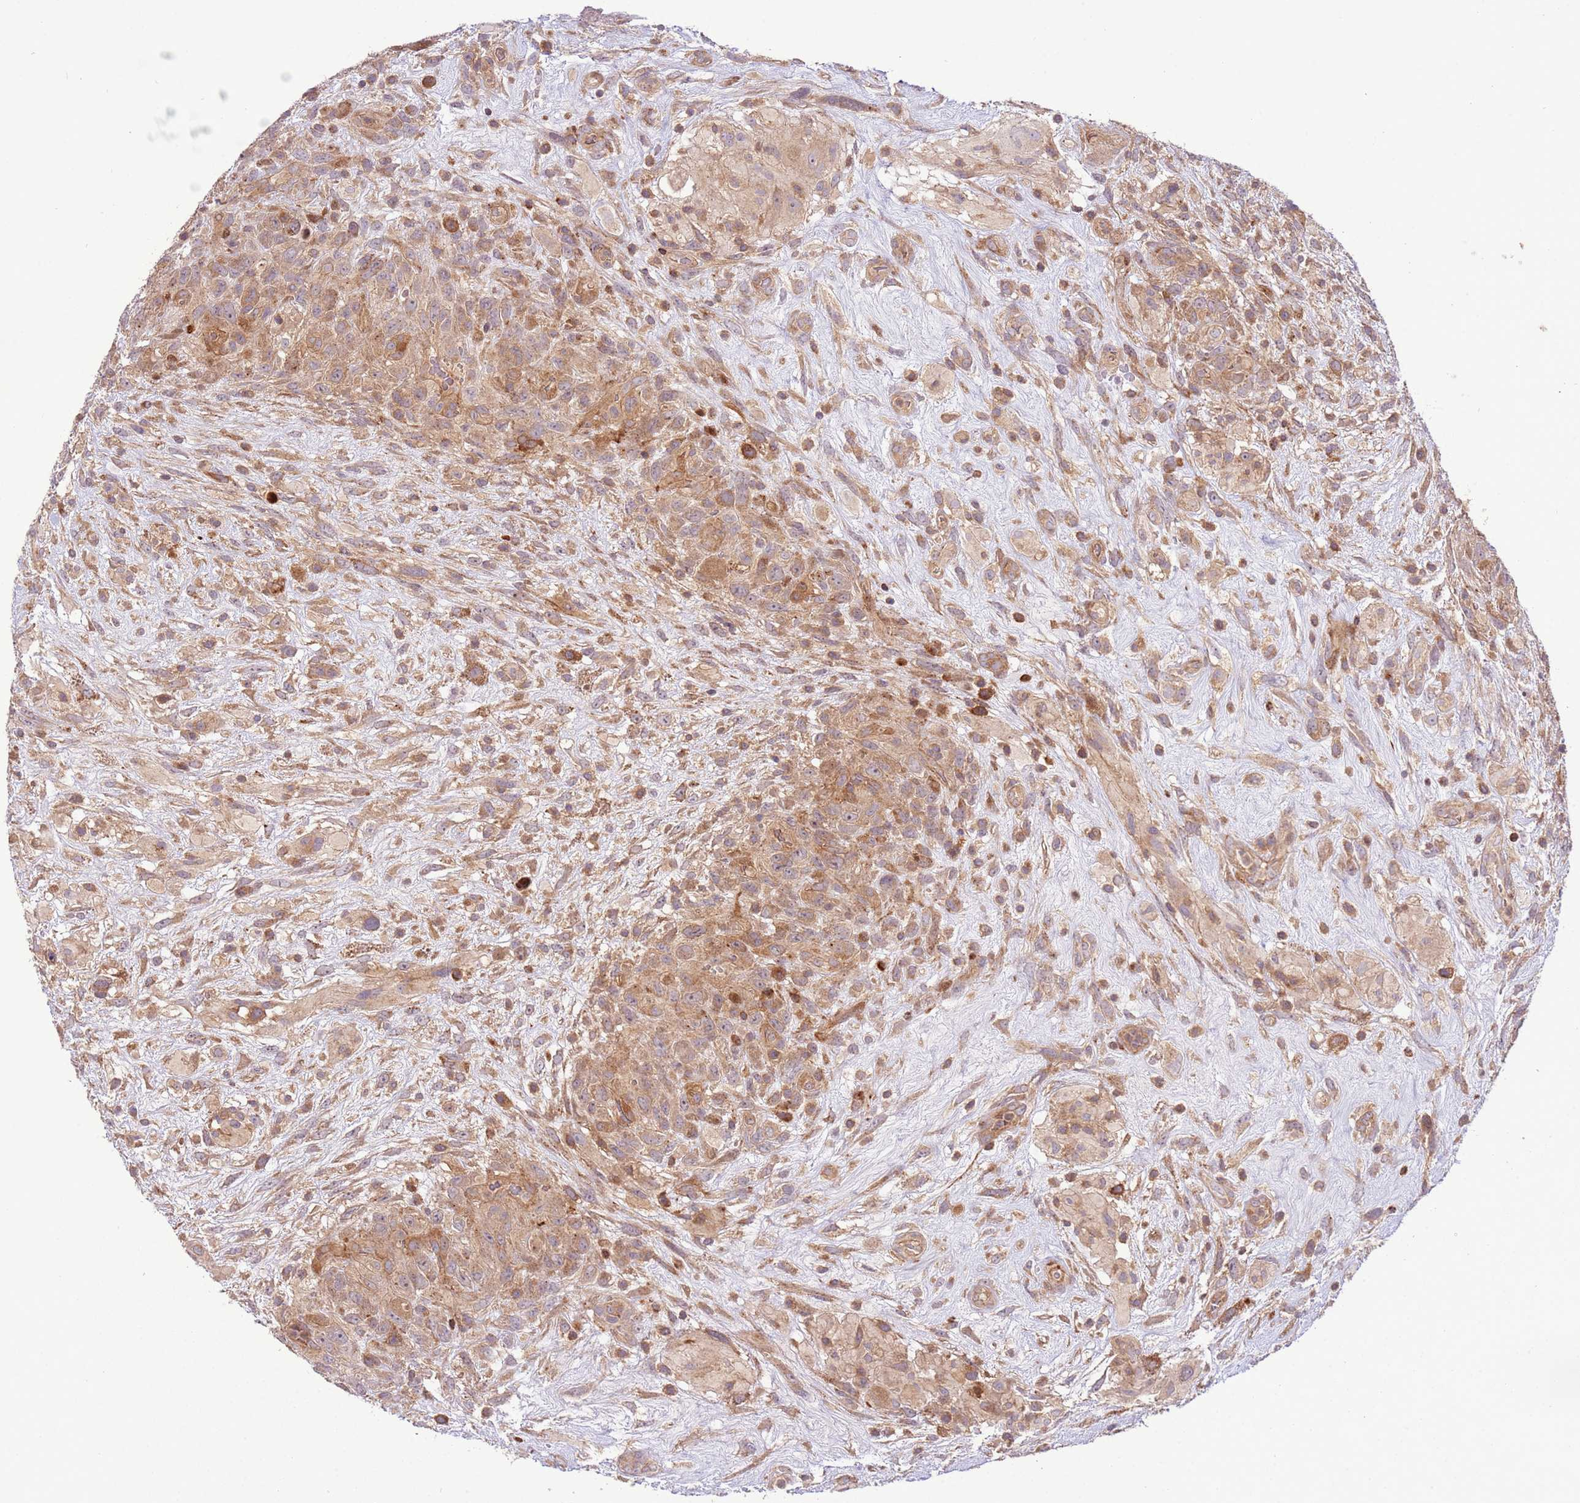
{"staining": {"intensity": "moderate", "quantity": "<25%", "location": "cytoplasmic/membranous"}, "tissue": "glioma", "cell_type": "Tumor cells", "image_type": "cancer", "snomed": [{"axis": "morphology", "description": "Glioma, malignant, High grade"}, {"axis": "topography", "description": "Brain"}], "caption": "This histopathology image shows glioma stained with IHC to label a protein in brown. The cytoplasmic/membranous of tumor cells show moderate positivity for the protein. Nuclei are counter-stained blue.", "gene": "ZNF624", "patient": {"sex": "male", "age": 61}}